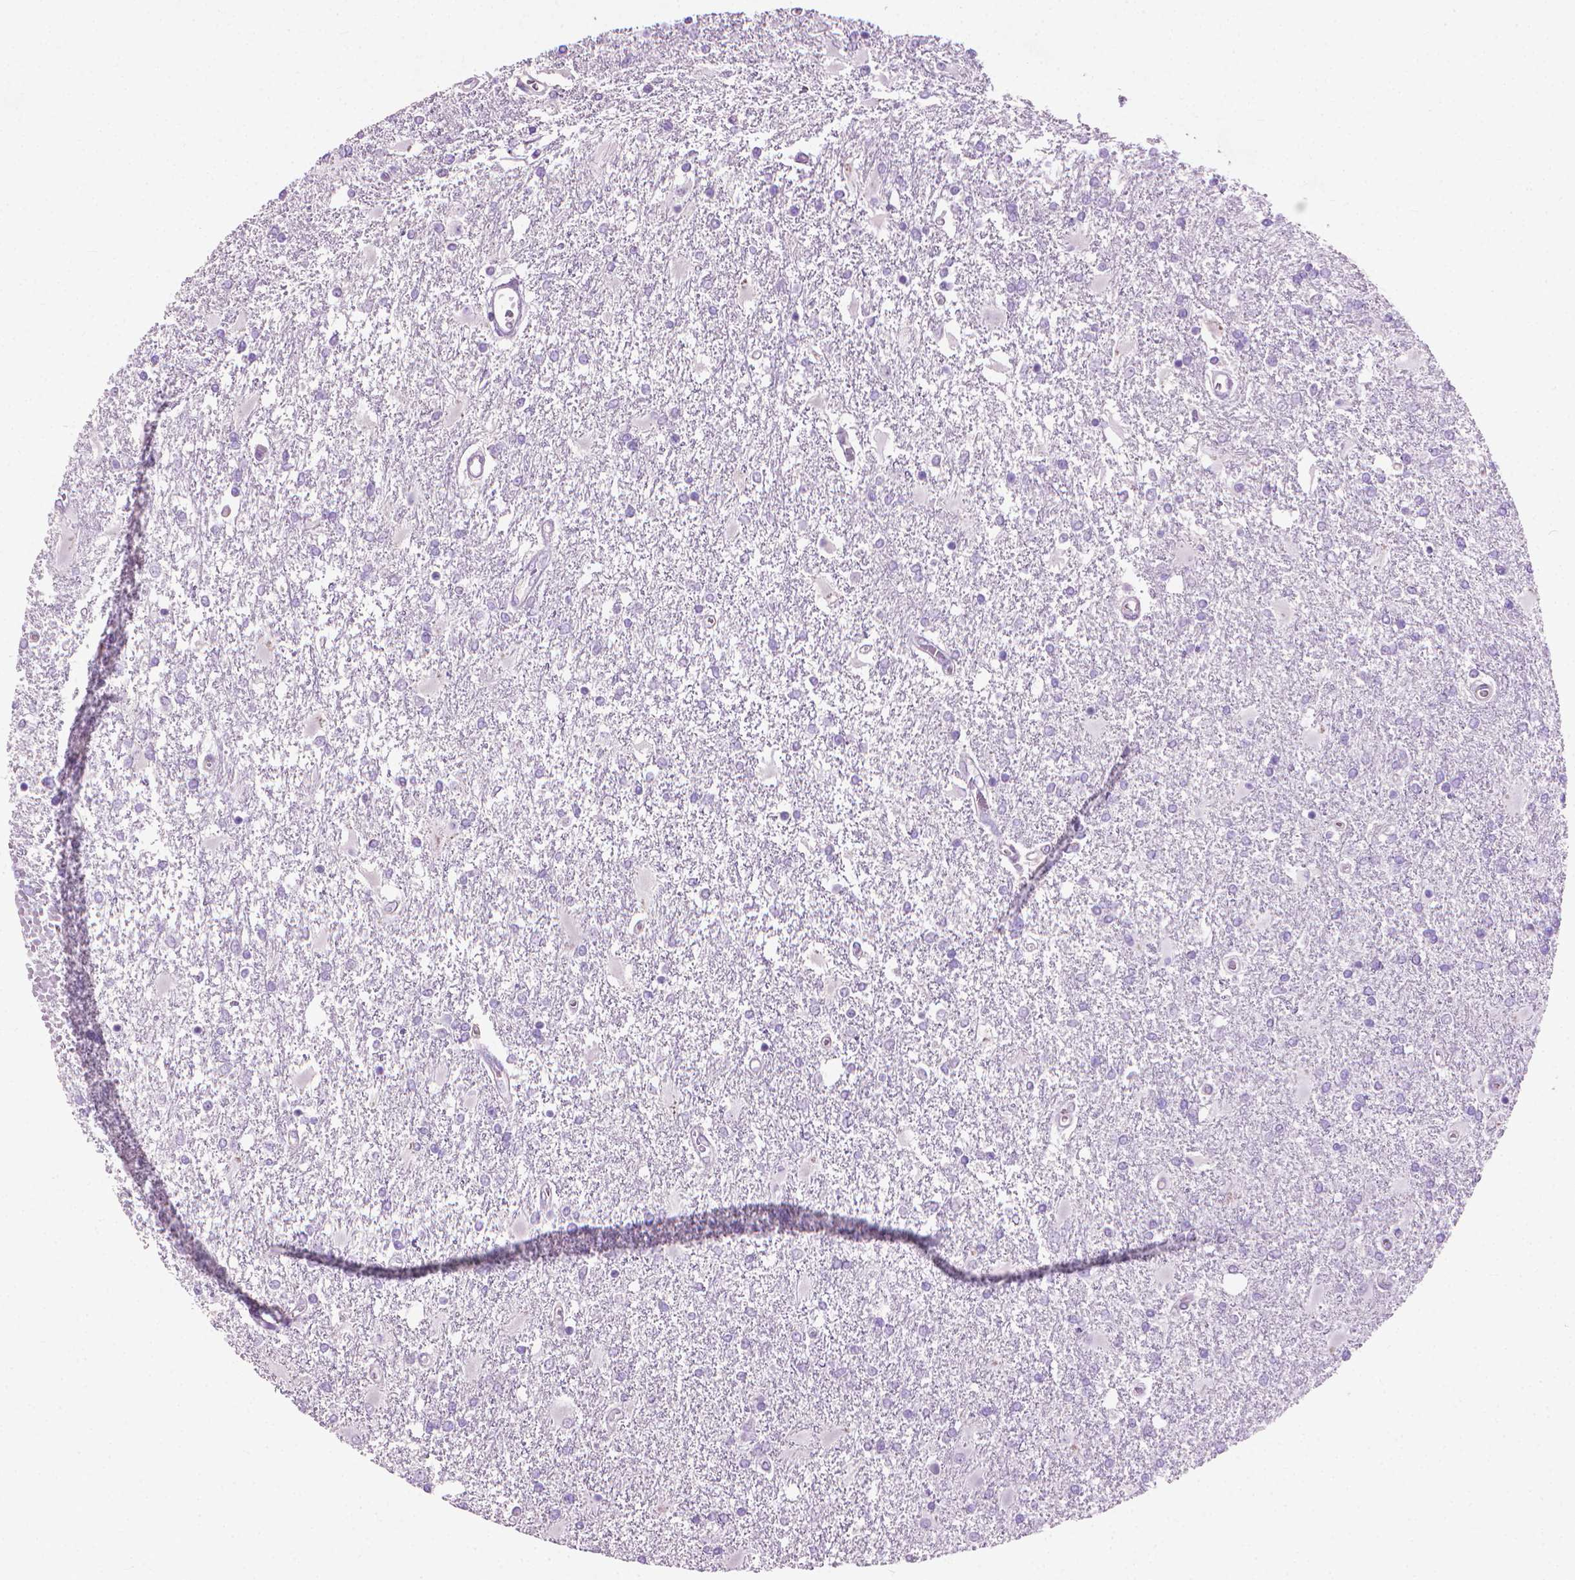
{"staining": {"intensity": "negative", "quantity": "none", "location": "none"}, "tissue": "glioma", "cell_type": "Tumor cells", "image_type": "cancer", "snomed": [{"axis": "morphology", "description": "Glioma, malignant, High grade"}, {"axis": "topography", "description": "Cerebral cortex"}], "caption": "Immunohistochemistry (IHC) photomicrograph of glioma stained for a protein (brown), which exhibits no expression in tumor cells.", "gene": "KRT73", "patient": {"sex": "male", "age": 79}}